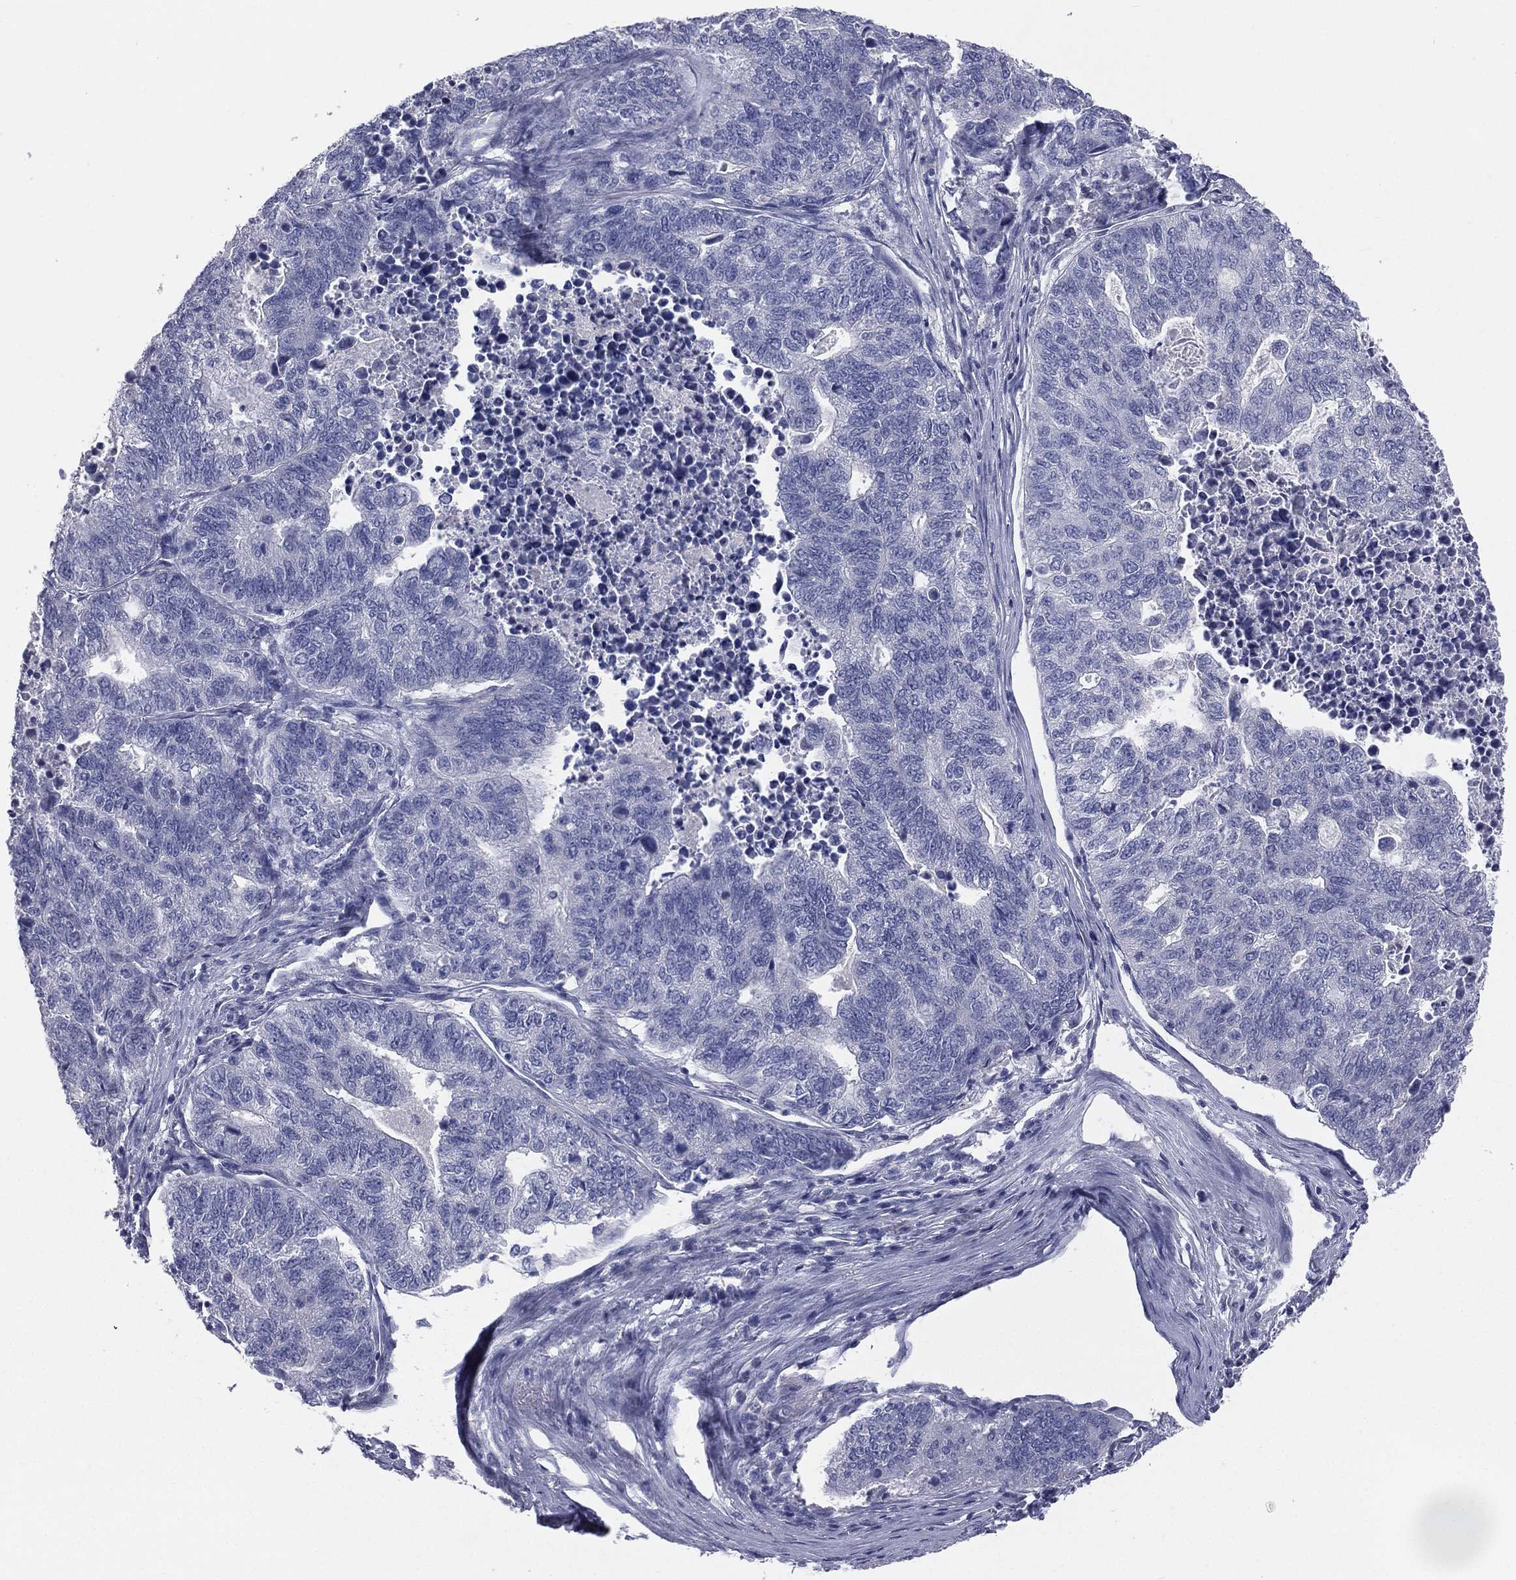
{"staining": {"intensity": "negative", "quantity": "none", "location": "none"}, "tissue": "stomach cancer", "cell_type": "Tumor cells", "image_type": "cancer", "snomed": [{"axis": "morphology", "description": "Adenocarcinoma, NOS"}, {"axis": "topography", "description": "Stomach, upper"}], "caption": "There is no significant positivity in tumor cells of stomach adenocarcinoma. (Stains: DAB IHC with hematoxylin counter stain, Microscopy: brightfield microscopy at high magnification).", "gene": "STK31", "patient": {"sex": "female", "age": 67}}